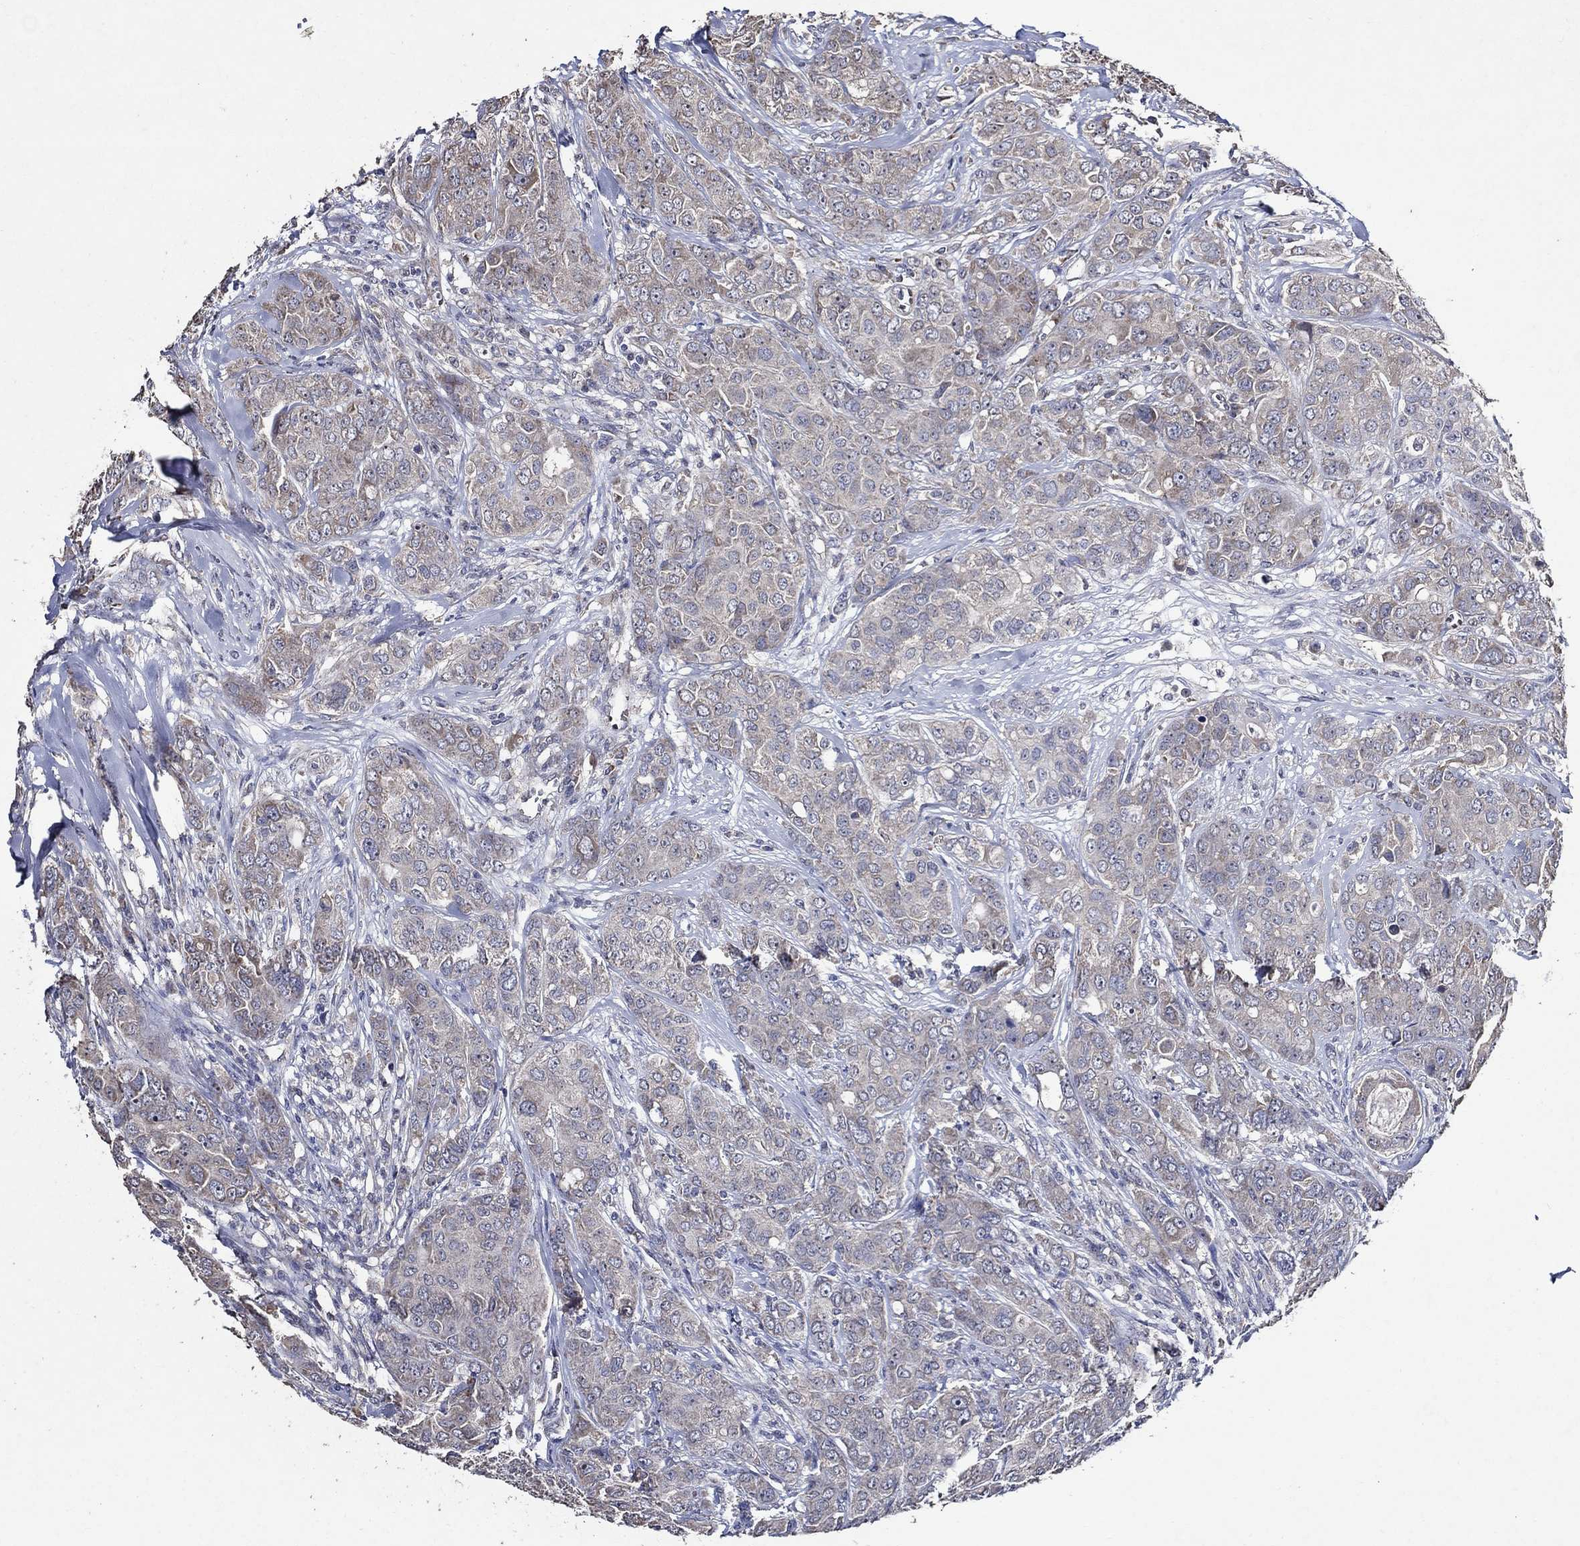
{"staining": {"intensity": "weak", "quantity": "<25%", "location": "cytoplasmic/membranous"}, "tissue": "breast cancer", "cell_type": "Tumor cells", "image_type": "cancer", "snomed": [{"axis": "morphology", "description": "Duct carcinoma"}, {"axis": "topography", "description": "Breast"}], "caption": "Breast cancer (infiltrating ductal carcinoma) was stained to show a protein in brown. There is no significant positivity in tumor cells. (DAB (3,3'-diaminobenzidine) immunohistochemistry visualized using brightfield microscopy, high magnification).", "gene": "HAP1", "patient": {"sex": "female", "age": 43}}